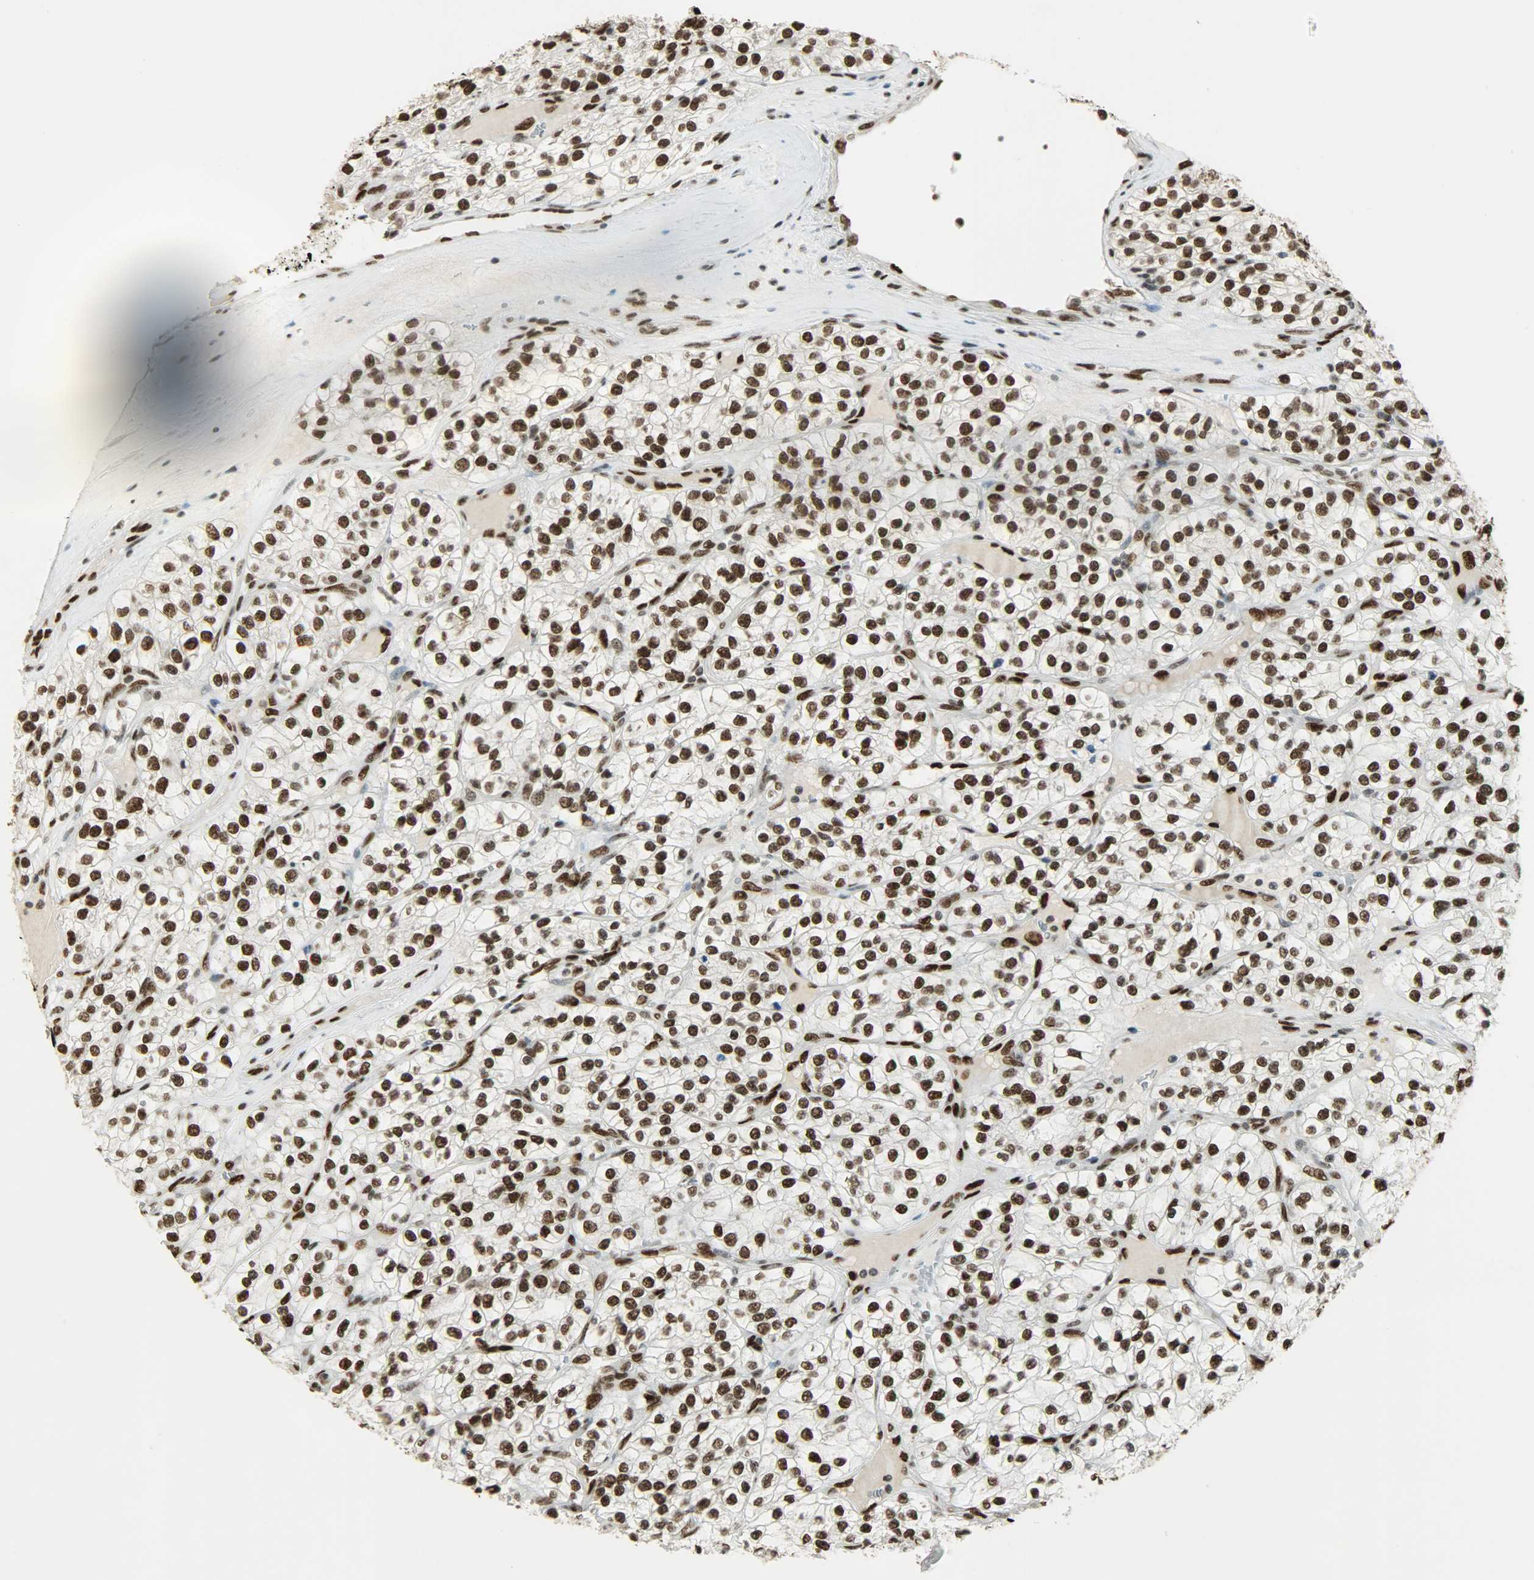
{"staining": {"intensity": "strong", "quantity": ">75%", "location": "nuclear"}, "tissue": "renal cancer", "cell_type": "Tumor cells", "image_type": "cancer", "snomed": [{"axis": "morphology", "description": "Adenocarcinoma, NOS"}, {"axis": "topography", "description": "Kidney"}], "caption": "A brown stain highlights strong nuclear staining of a protein in human renal cancer (adenocarcinoma) tumor cells.", "gene": "MYEF2", "patient": {"sex": "female", "age": 57}}